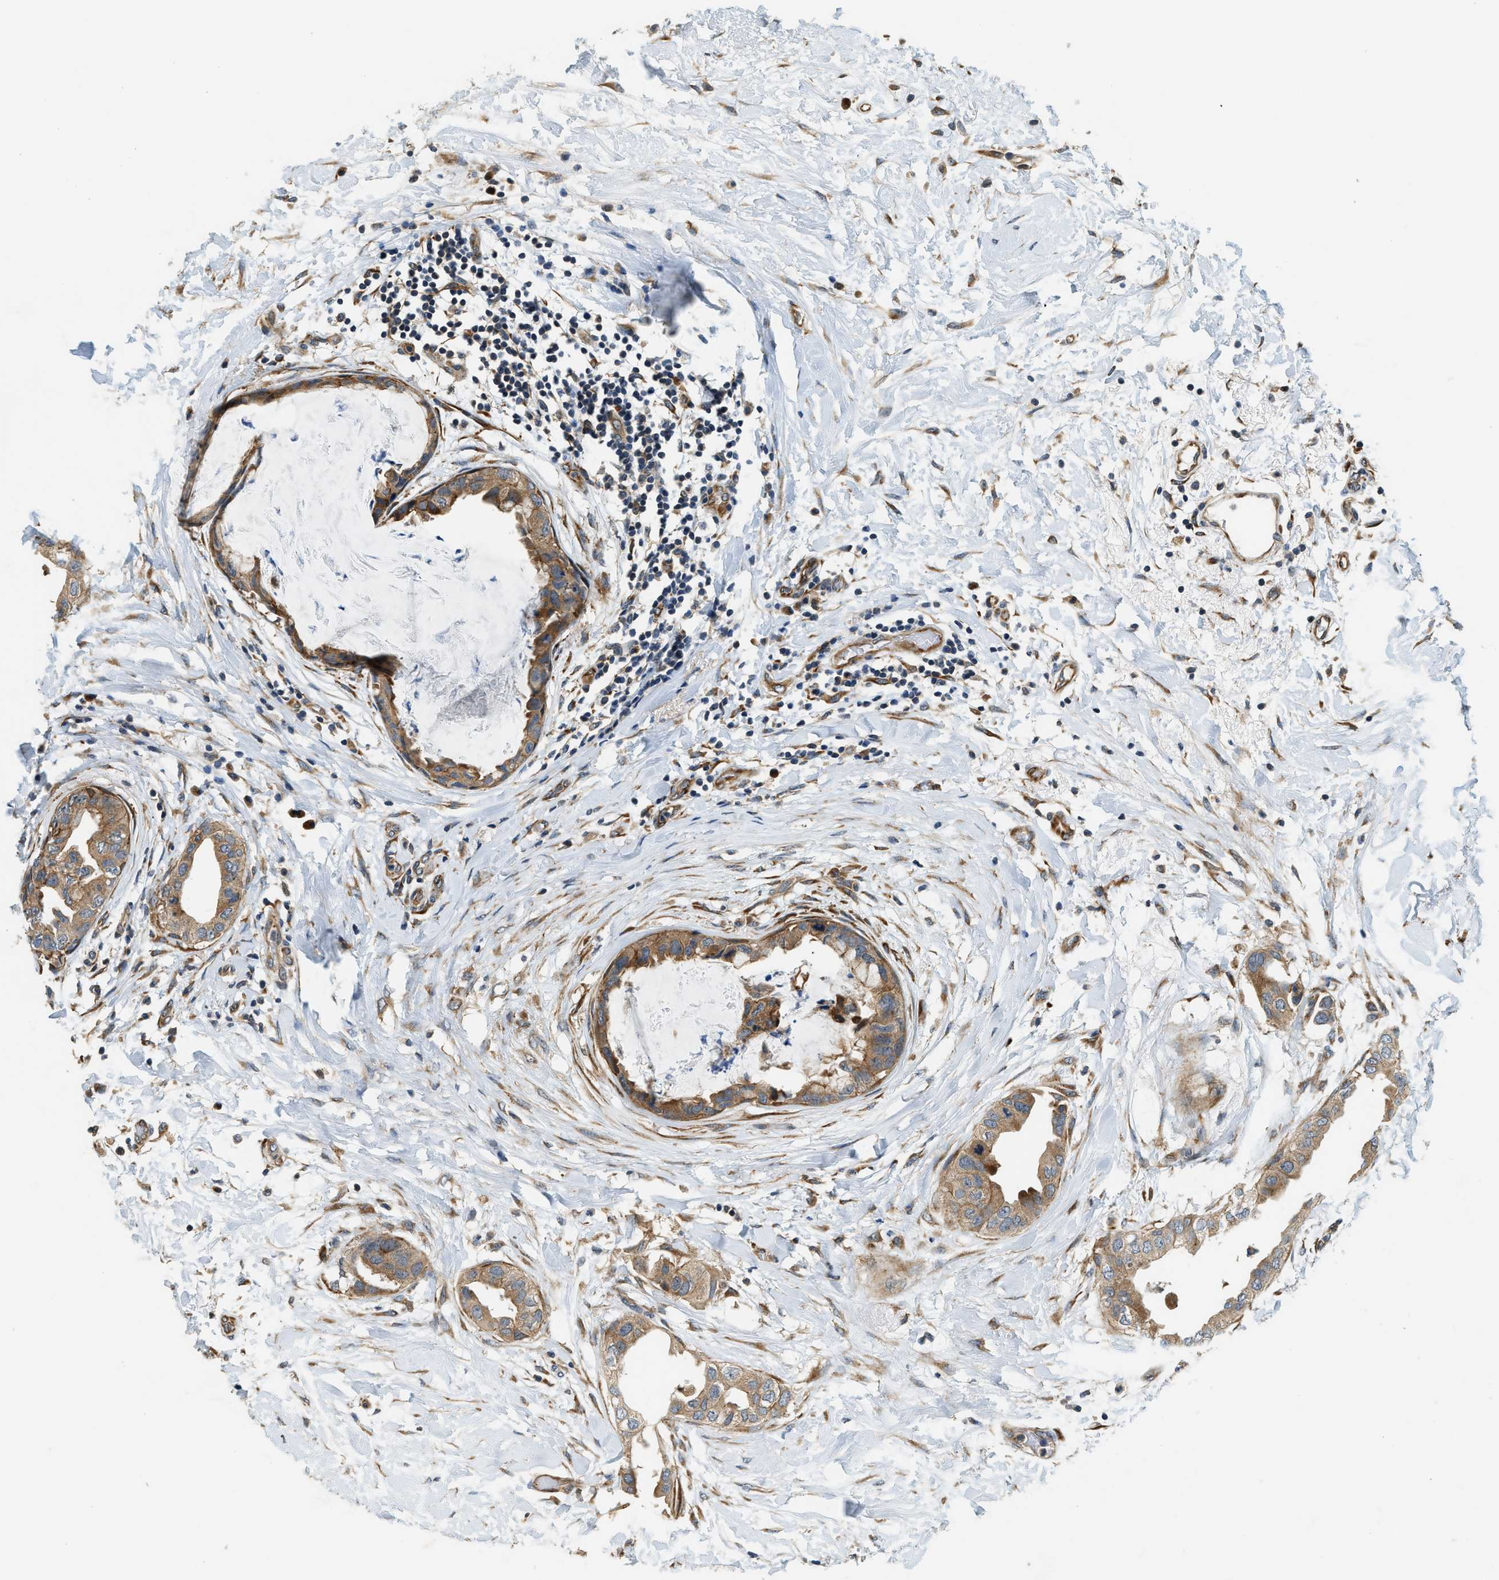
{"staining": {"intensity": "weak", "quantity": ">75%", "location": "cytoplasmic/membranous"}, "tissue": "breast cancer", "cell_type": "Tumor cells", "image_type": "cancer", "snomed": [{"axis": "morphology", "description": "Duct carcinoma"}, {"axis": "topography", "description": "Breast"}], "caption": "Protein positivity by immunohistochemistry reveals weak cytoplasmic/membranous staining in approximately >75% of tumor cells in breast cancer.", "gene": "ALOX12", "patient": {"sex": "female", "age": 40}}